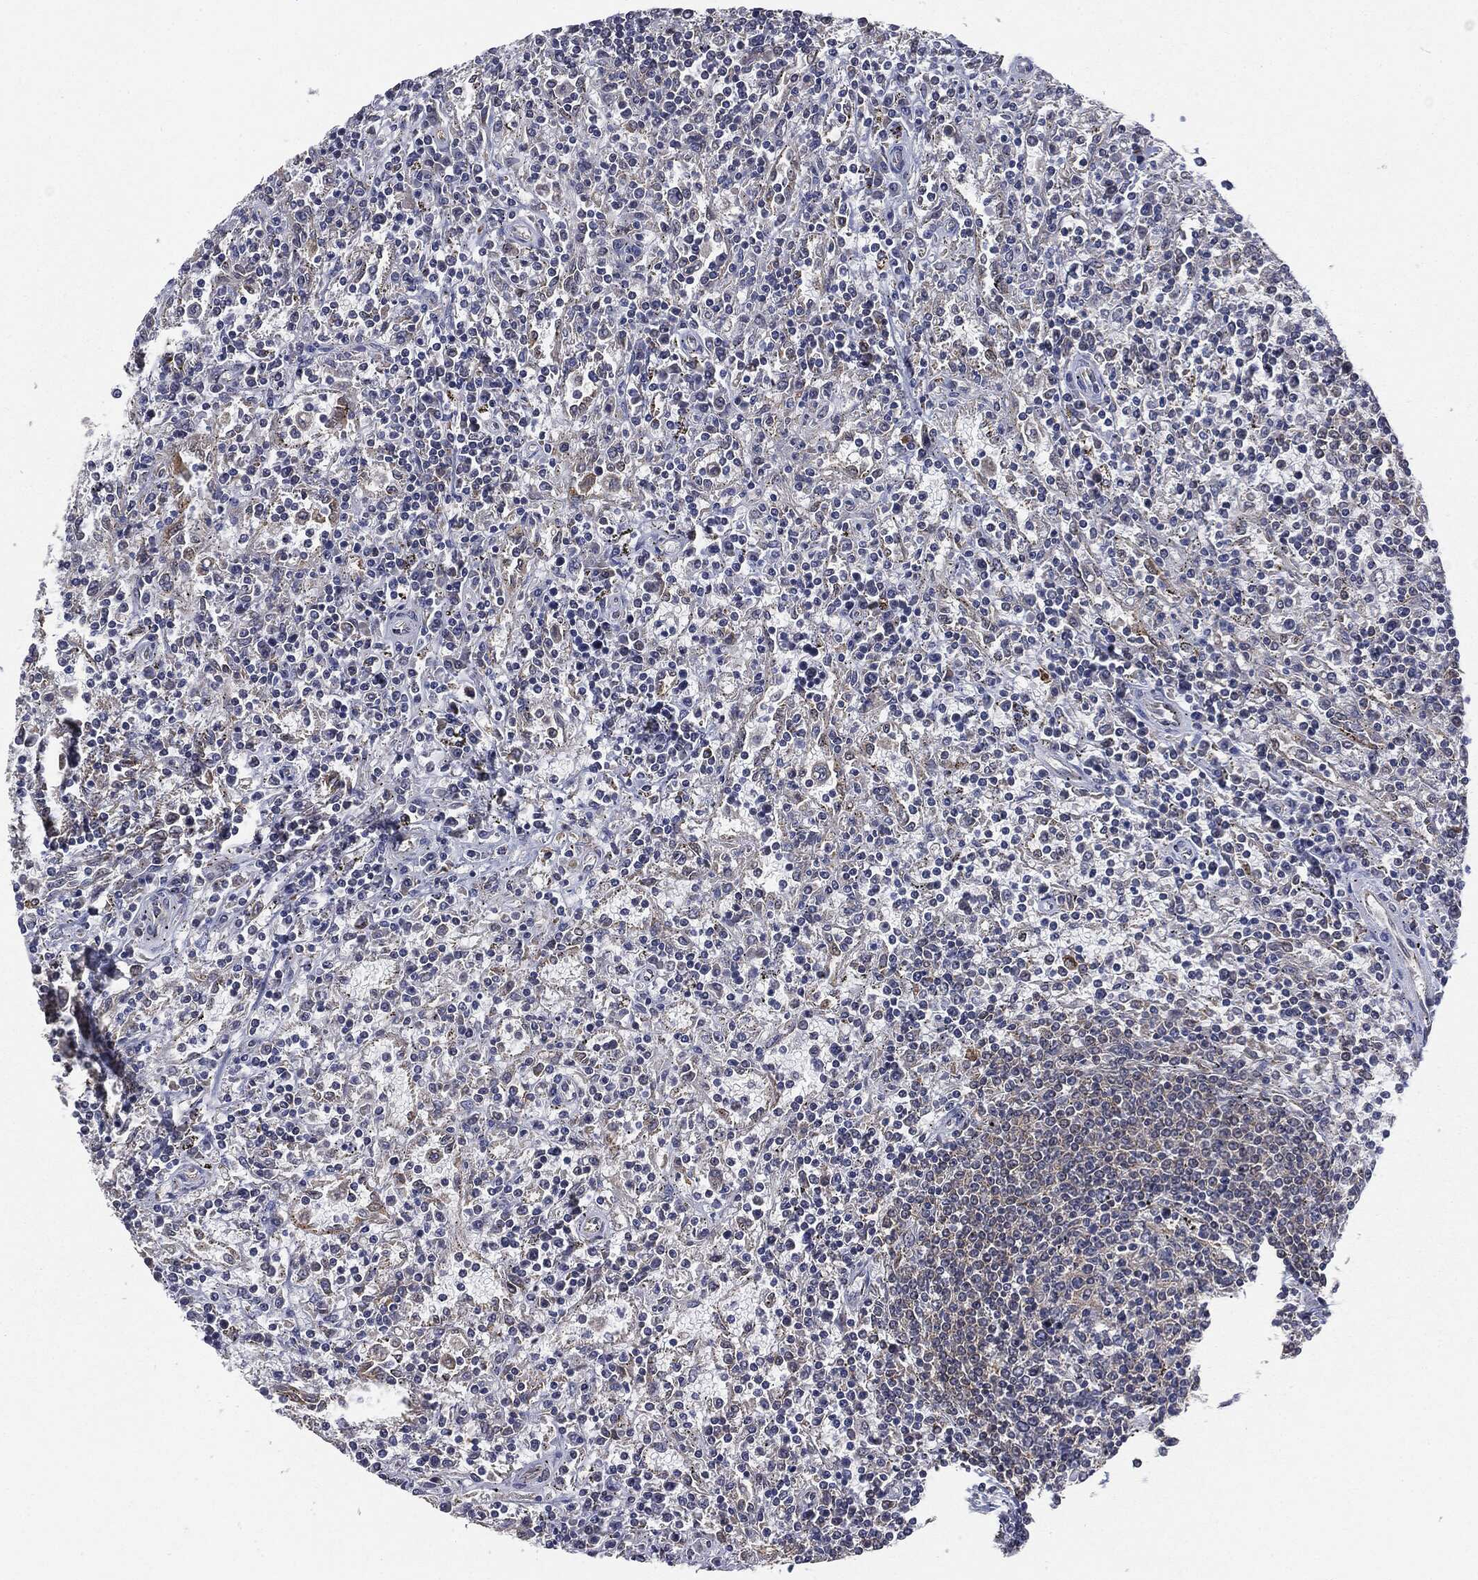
{"staining": {"intensity": "negative", "quantity": "none", "location": "none"}, "tissue": "lymphoma", "cell_type": "Tumor cells", "image_type": "cancer", "snomed": [{"axis": "morphology", "description": "Malignant lymphoma, non-Hodgkin's type, Low grade"}, {"axis": "topography", "description": "Spleen"}], "caption": "This is an IHC histopathology image of human lymphoma. There is no staining in tumor cells.", "gene": "TRMT1L", "patient": {"sex": "male", "age": 62}}